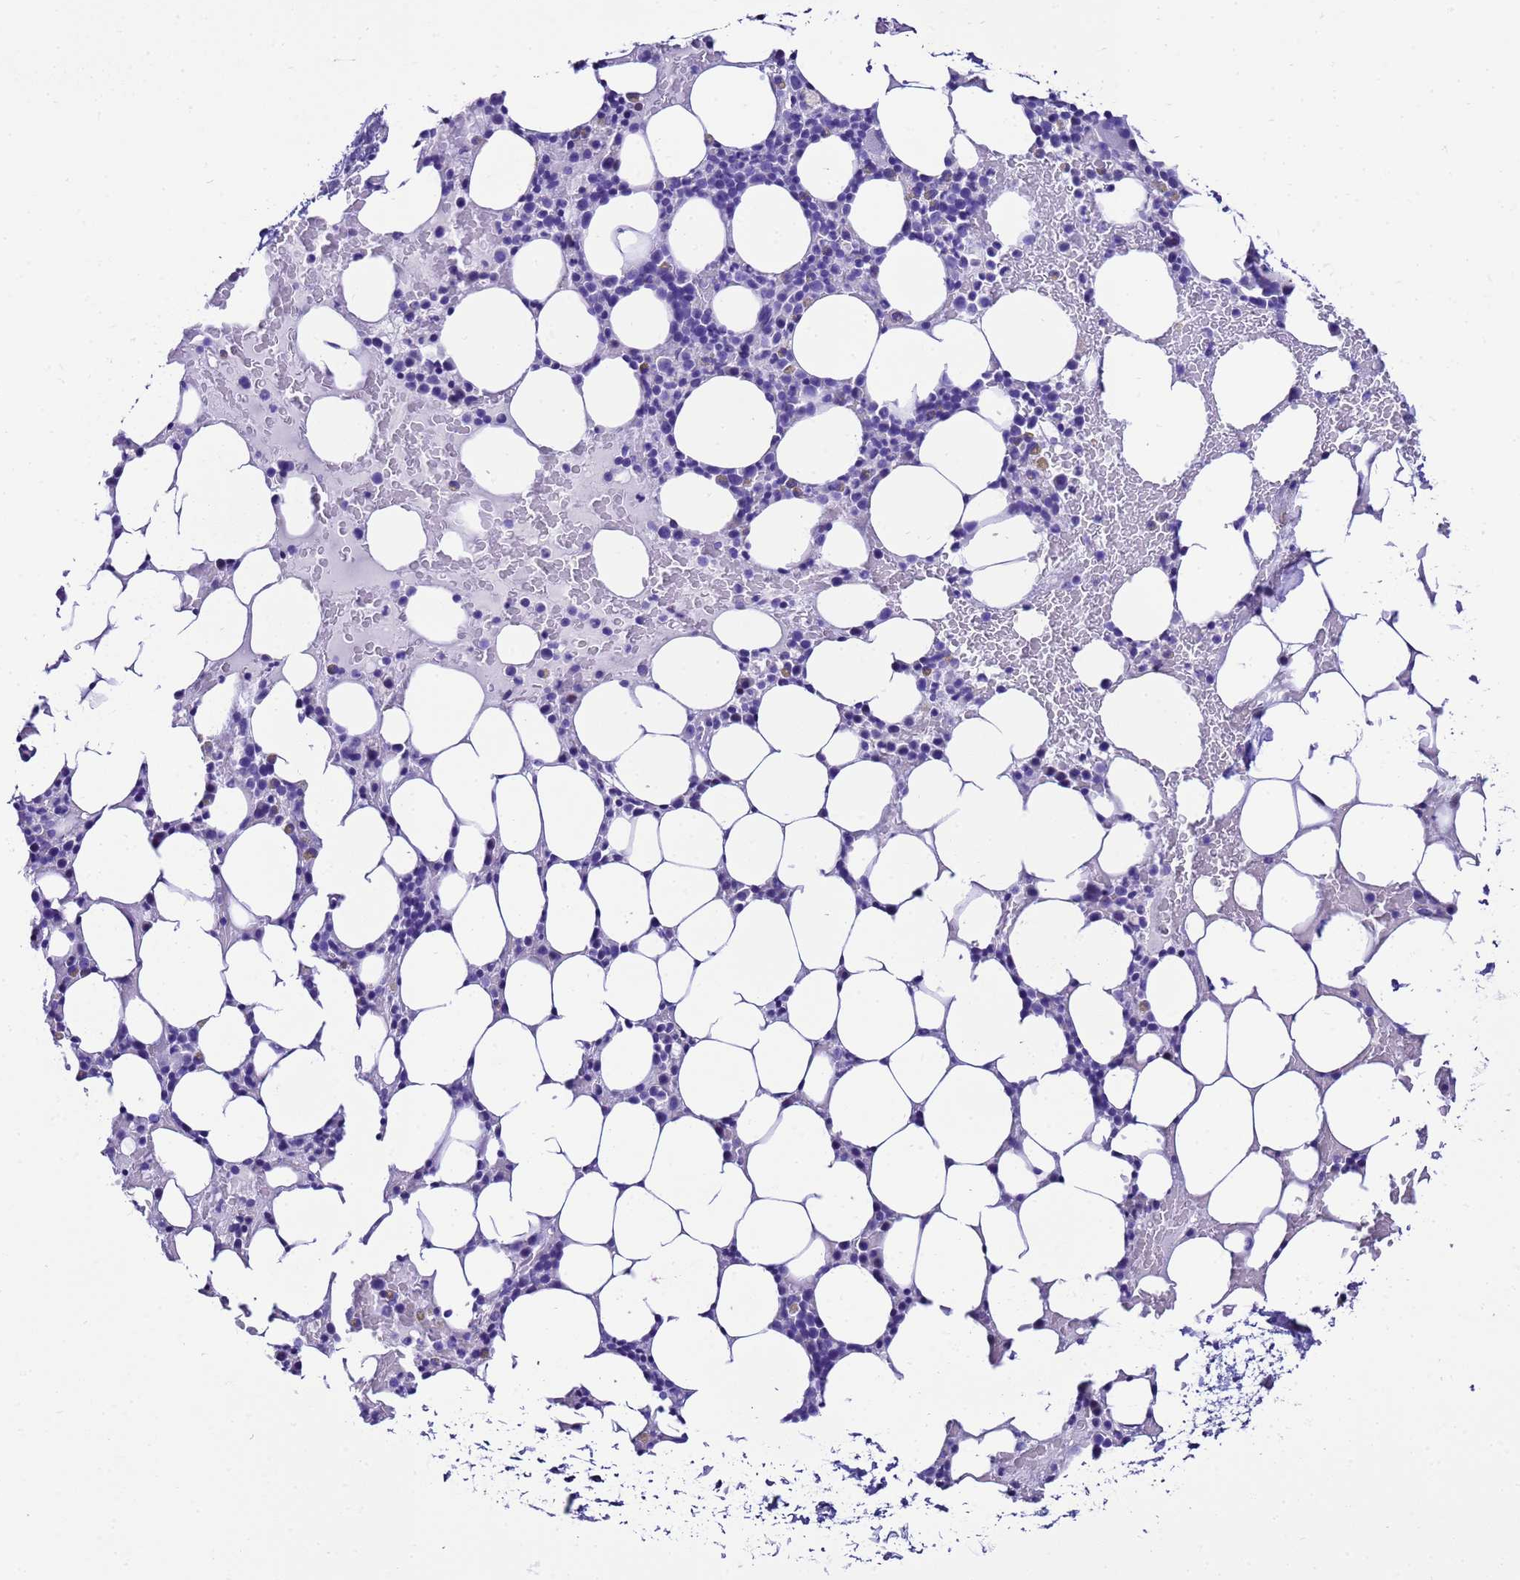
{"staining": {"intensity": "negative", "quantity": "none", "location": "none"}, "tissue": "bone marrow", "cell_type": "Hematopoietic cells", "image_type": "normal", "snomed": [{"axis": "morphology", "description": "Normal tissue, NOS"}, {"axis": "topography", "description": "Bone marrow"}], "caption": "Protein analysis of unremarkable bone marrow shows no significant staining in hematopoietic cells.", "gene": "UGT2A1", "patient": {"sex": "male", "age": 78}}